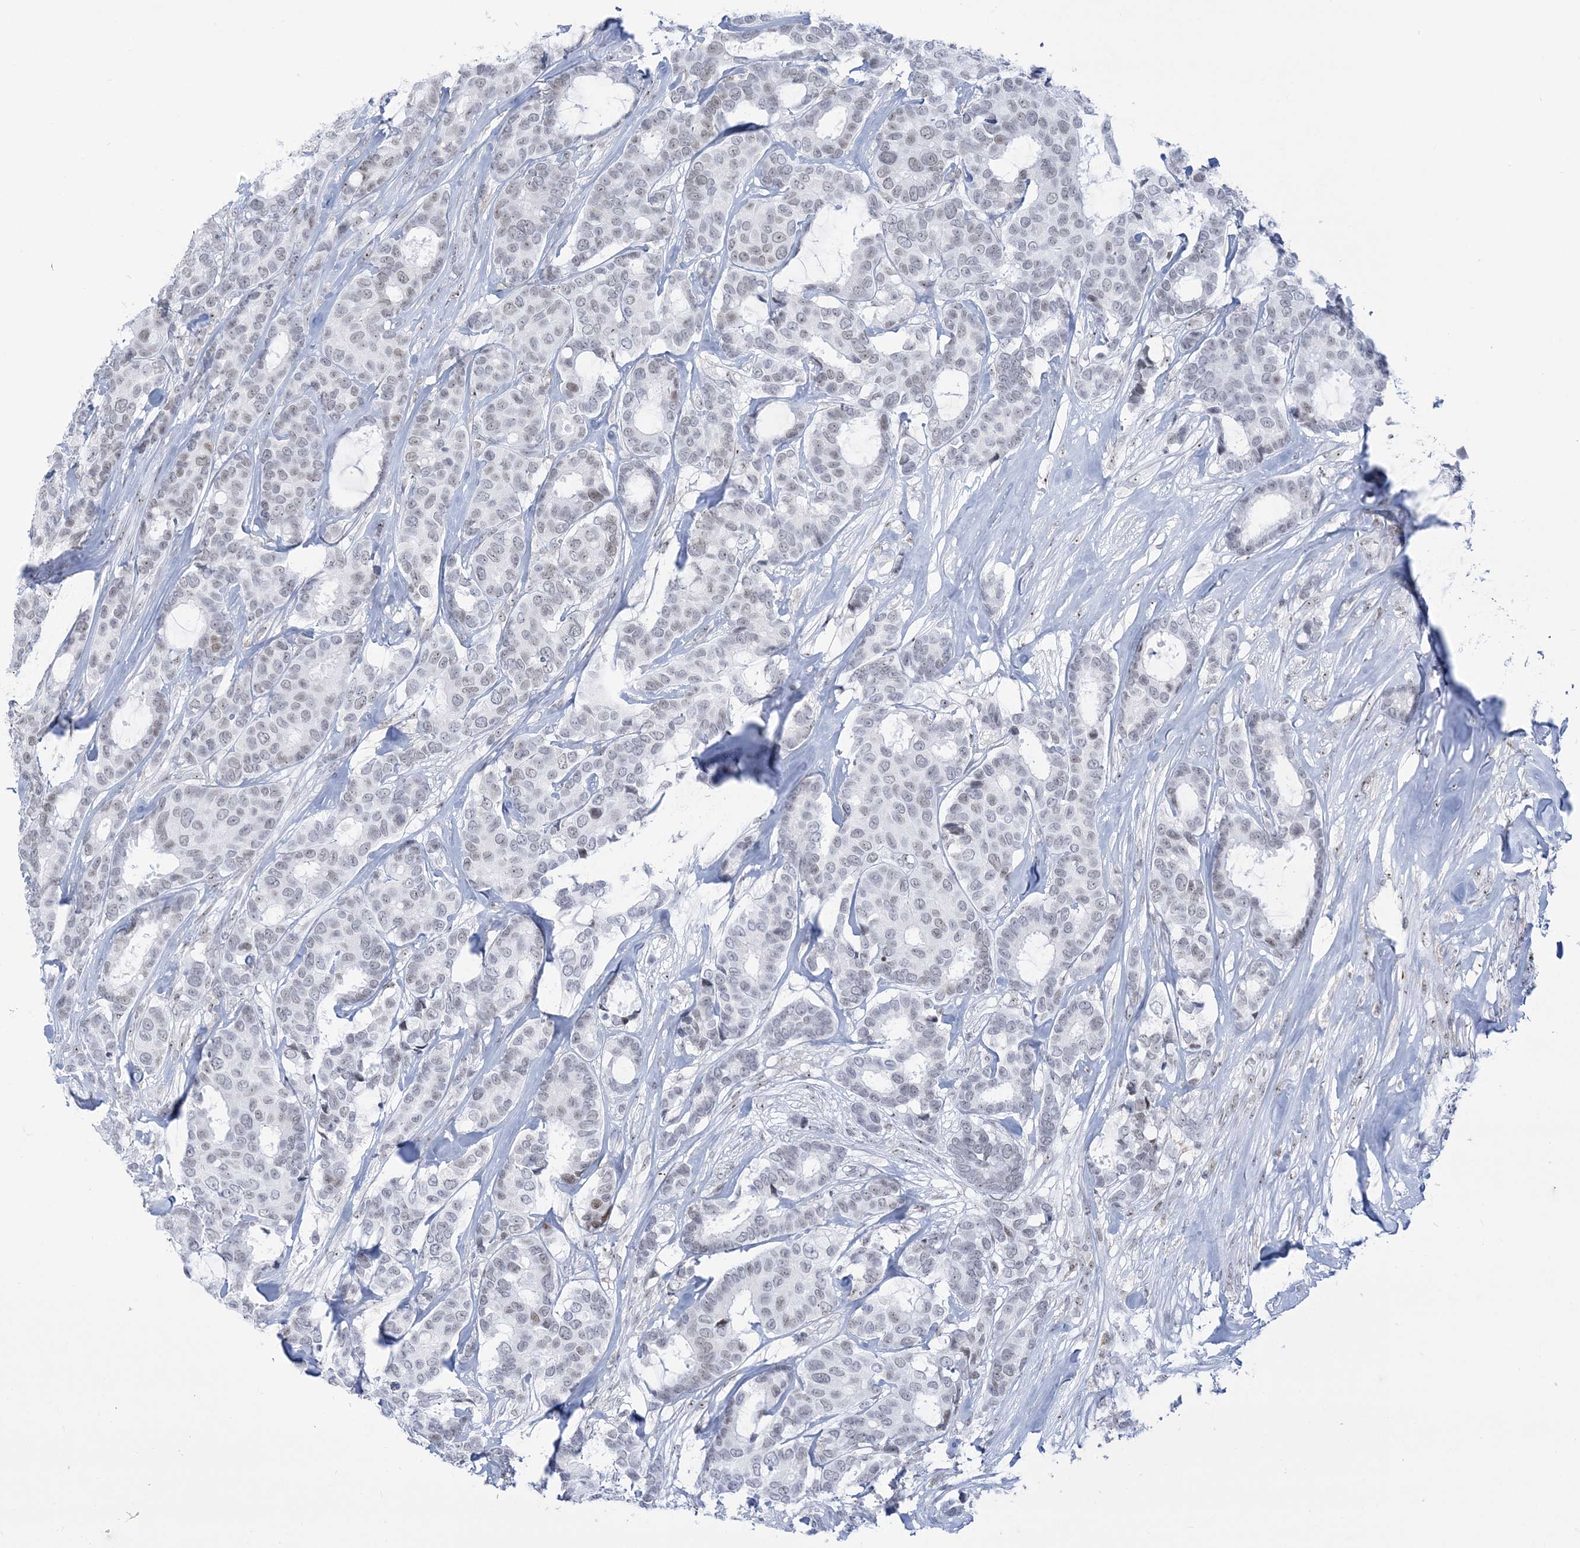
{"staining": {"intensity": "weak", "quantity": "<25%", "location": "nuclear"}, "tissue": "breast cancer", "cell_type": "Tumor cells", "image_type": "cancer", "snomed": [{"axis": "morphology", "description": "Duct carcinoma"}, {"axis": "topography", "description": "Breast"}], "caption": "Immunohistochemical staining of human intraductal carcinoma (breast) reveals no significant staining in tumor cells. The staining was performed using DAB (3,3'-diaminobenzidine) to visualize the protein expression in brown, while the nuclei were stained in blue with hematoxylin (Magnification: 20x).", "gene": "DDX21", "patient": {"sex": "female", "age": 87}}